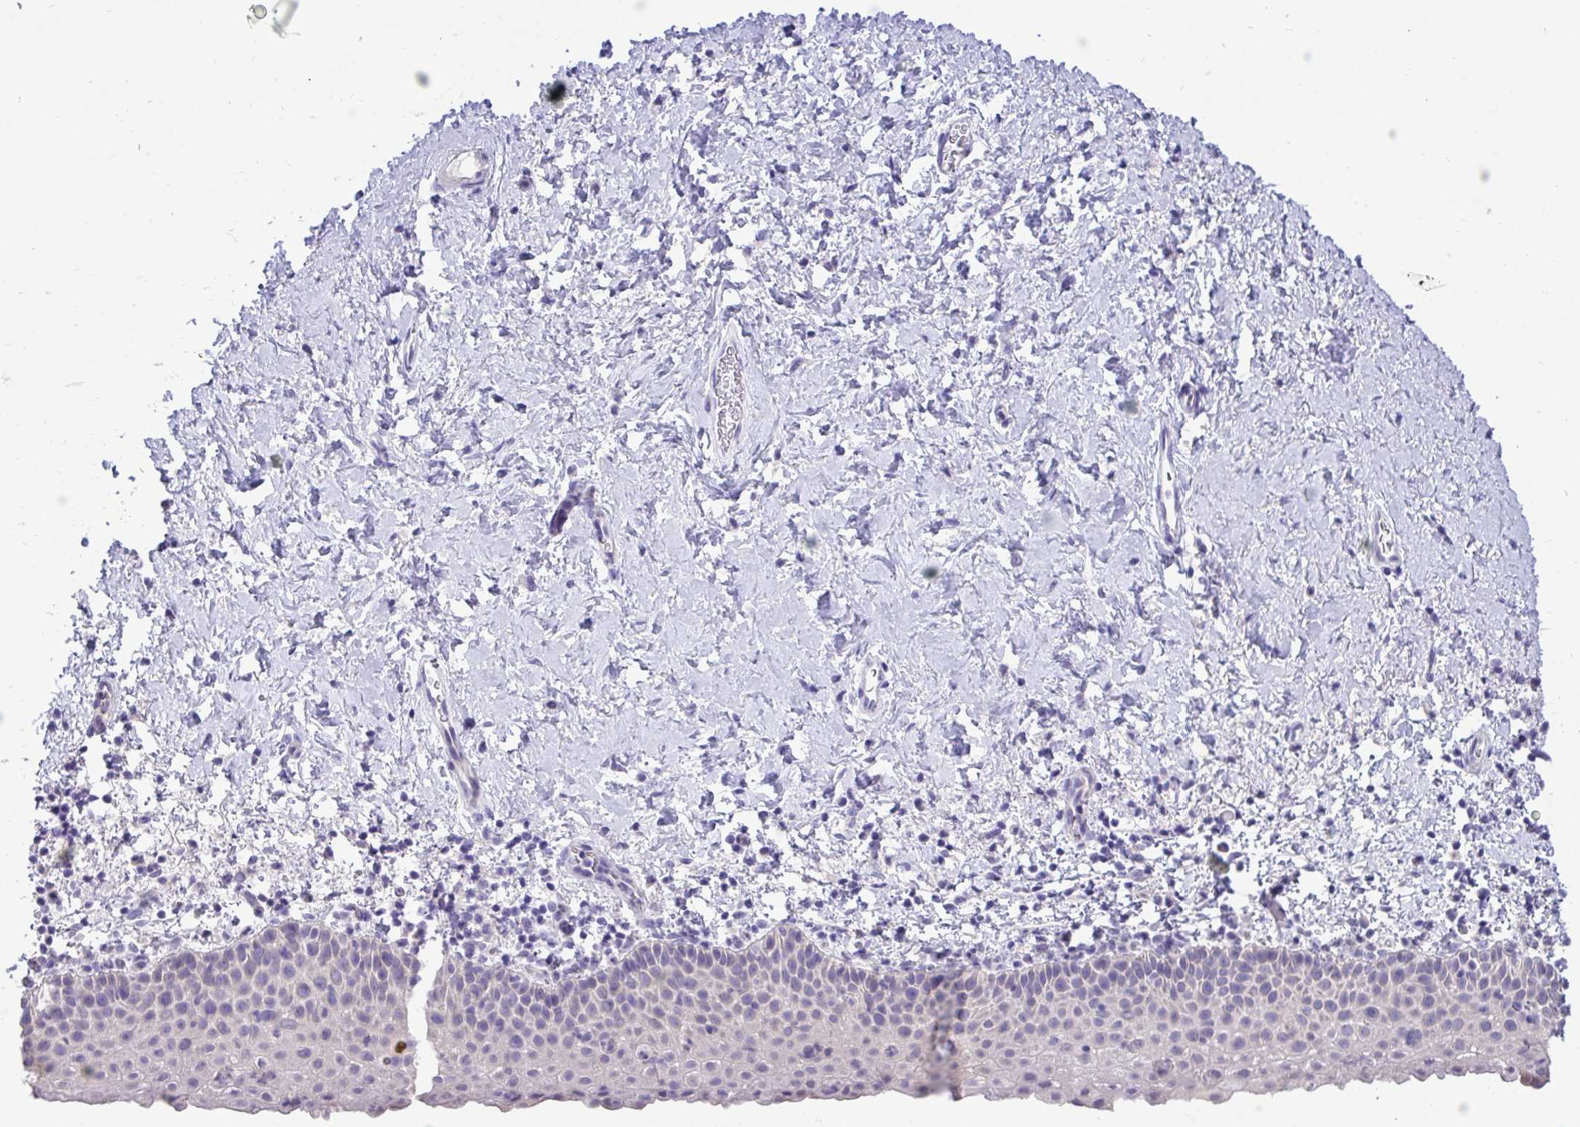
{"staining": {"intensity": "negative", "quantity": "none", "location": "none"}, "tissue": "vagina", "cell_type": "Squamous epithelial cells", "image_type": "normal", "snomed": [{"axis": "morphology", "description": "Normal tissue, NOS"}, {"axis": "topography", "description": "Vagina"}], "caption": "Immunohistochemistry micrograph of unremarkable vagina stained for a protein (brown), which displays no expression in squamous epithelial cells.", "gene": "TMCO5A", "patient": {"sex": "female", "age": 61}}